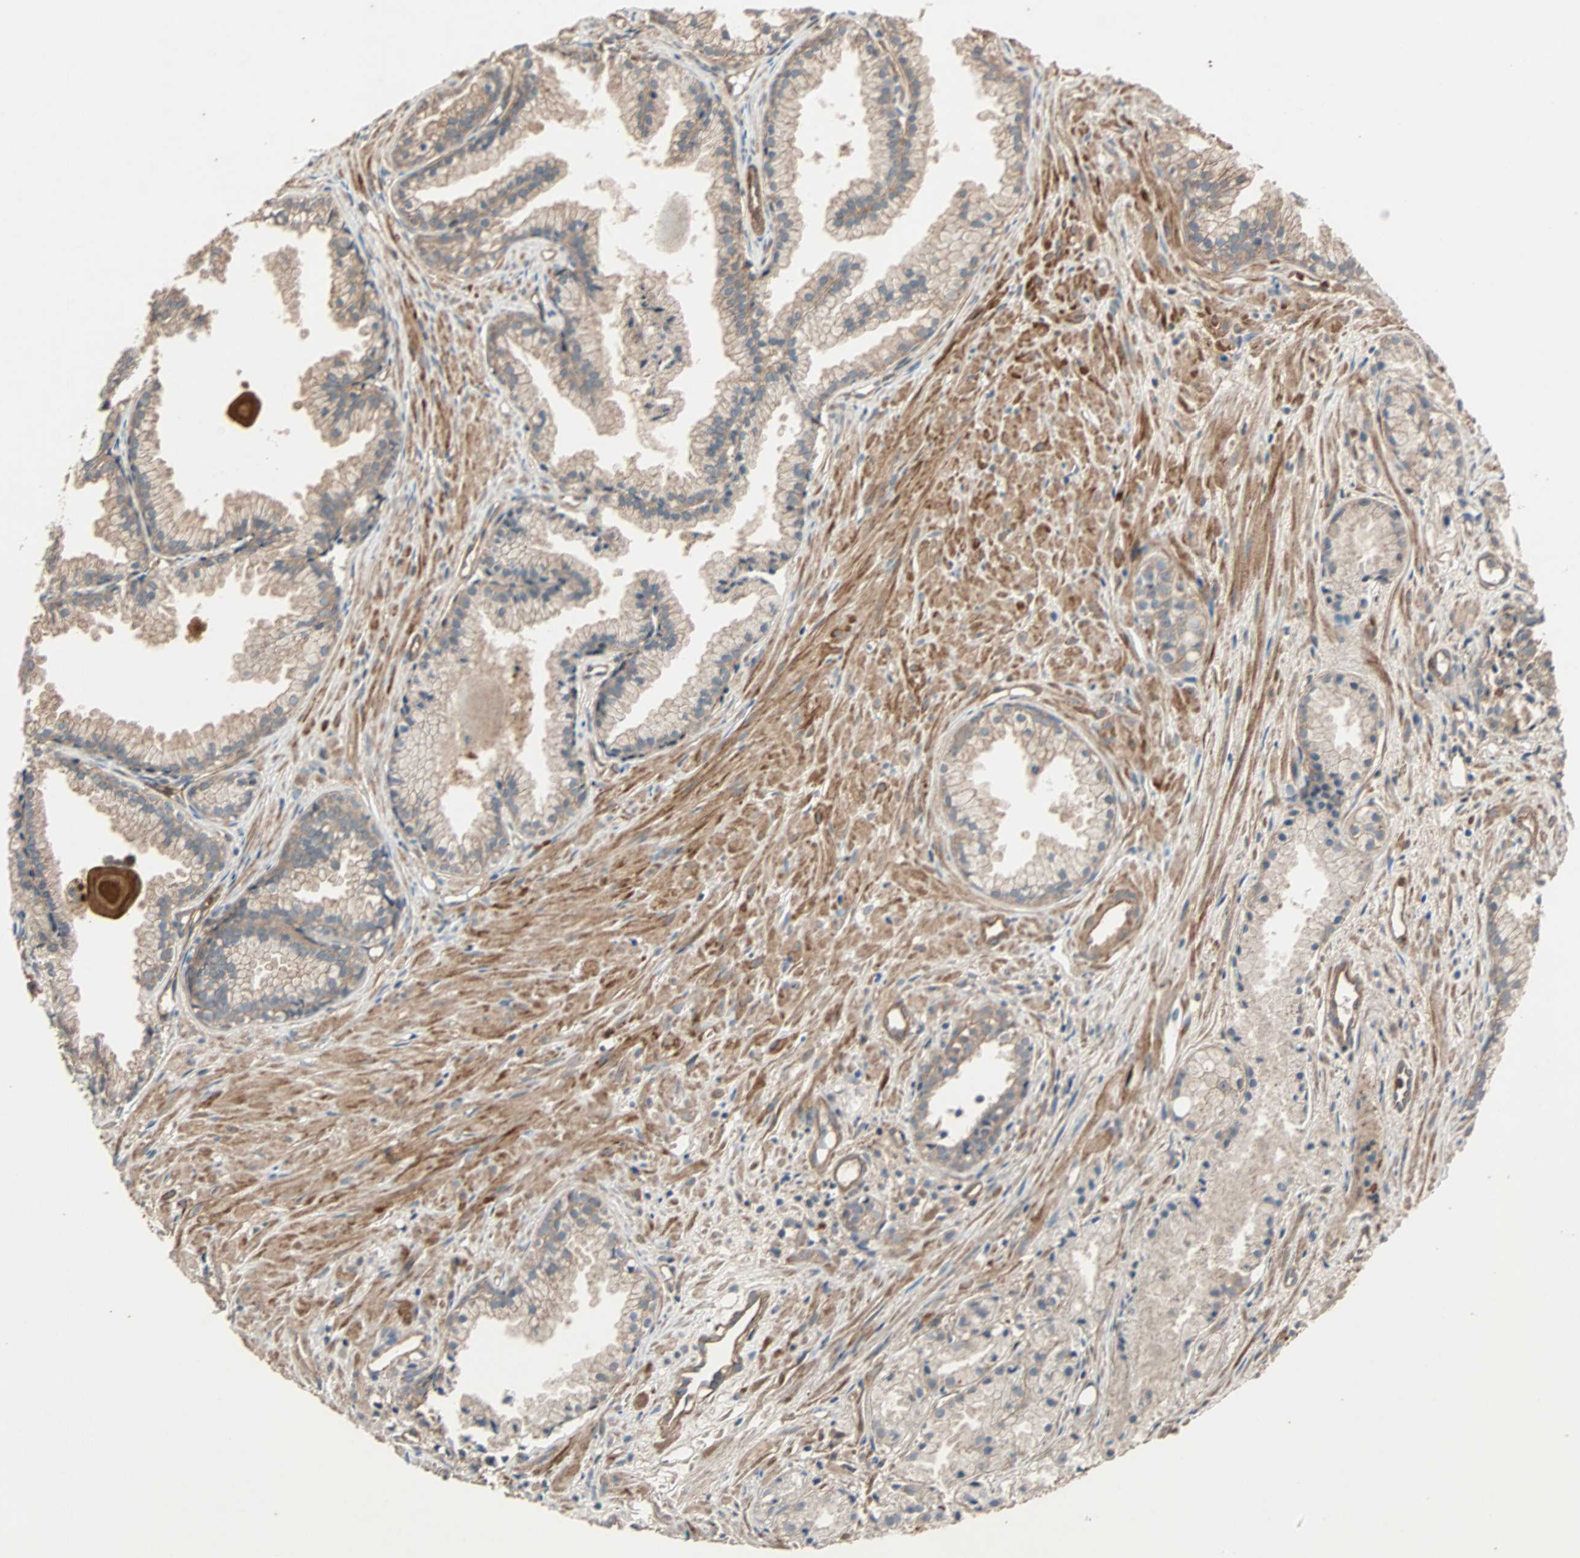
{"staining": {"intensity": "weak", "quantity": ">75%", "location": "cytoplasmic/membranous"}, "tissue": "prostate cancer", "cell_type": "Tumor cells", "image_type": "cancer", "snomed": [{"axis": "morphology", "description": "Adenocarcinoma, Low grade"}, {"axis": "topography", "description": "Prostate"}], "caption": "The immunohistochemical stain labels weak cytoplasmic/membranous expression in tumor cells of adenocarcinoma (low-grade) (prostate) tissue.", "gene": "GCK", "patient": {"sex": "male", "age": 72}}